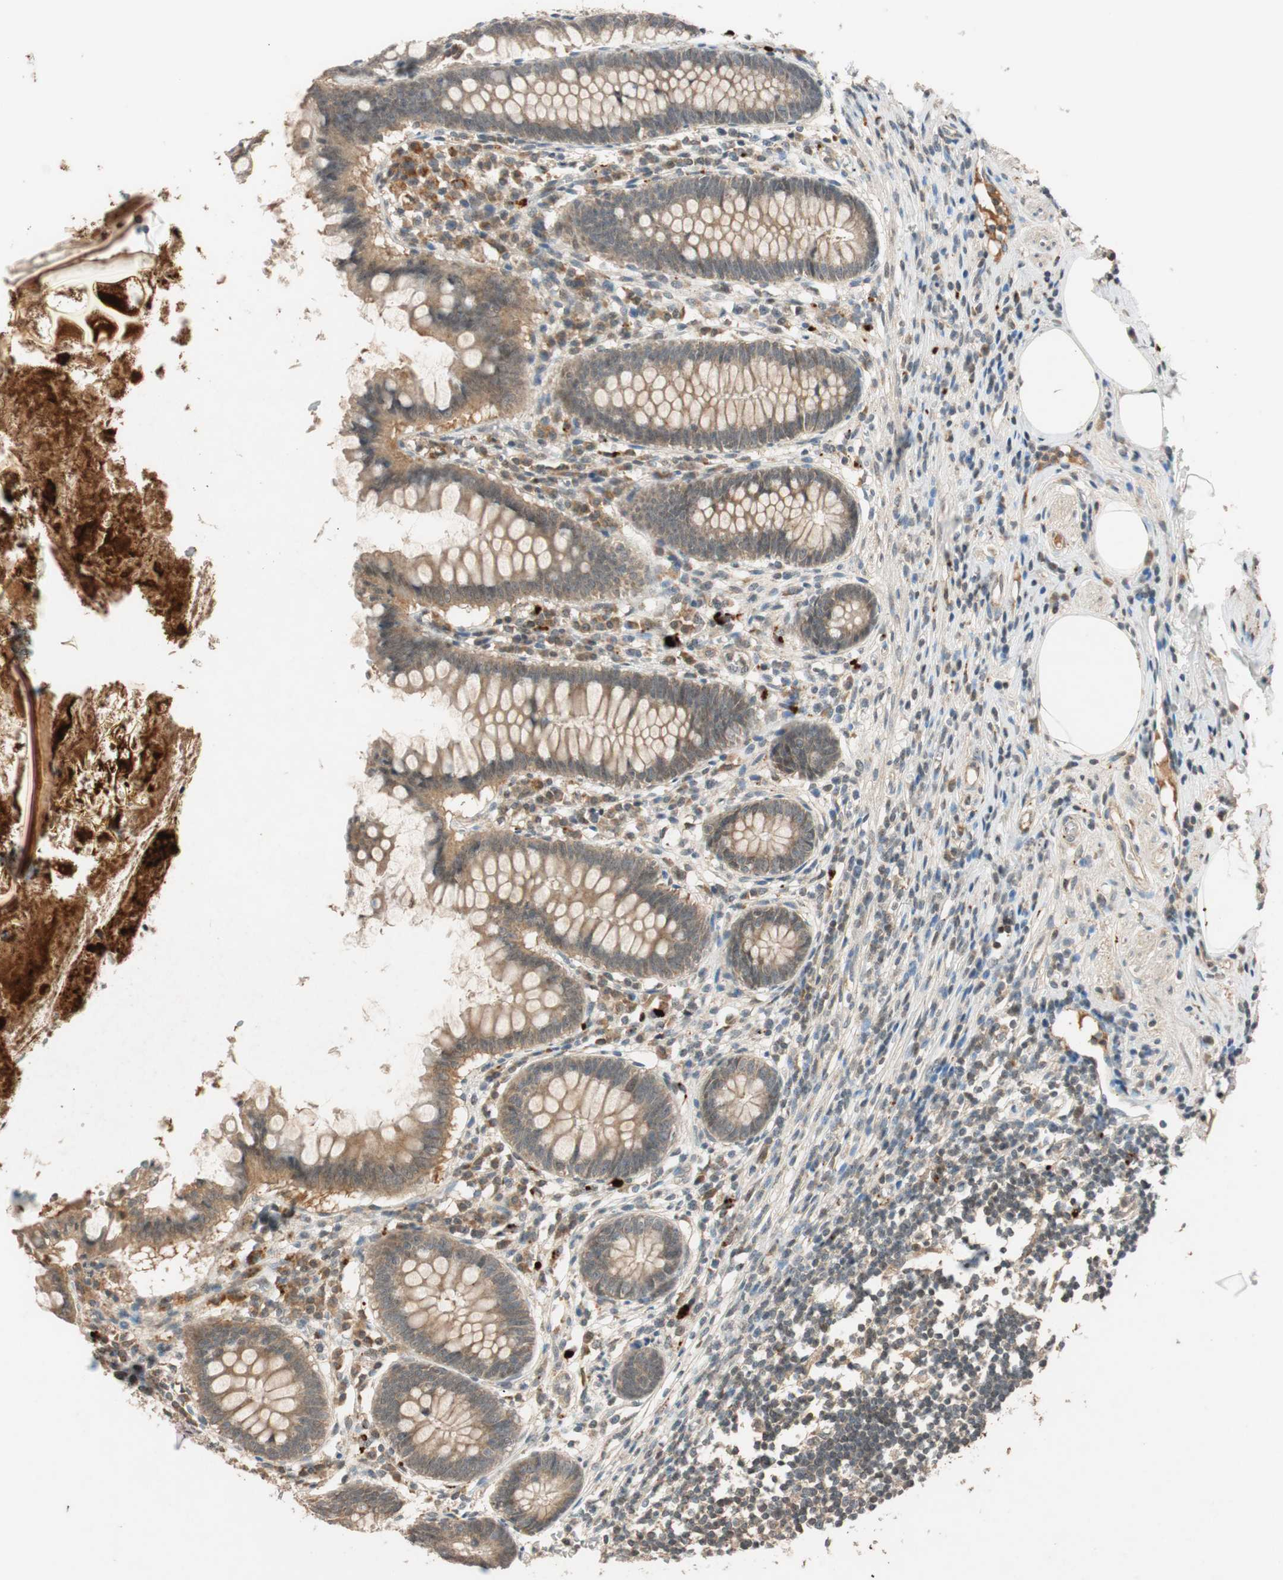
{"staining": {"intensity": "moderate", "quantity": ">75%", "location": "cytoplasmic/membranous"}, "tissue": "appendix", "cell_type": "Glandular cells", "image_type": "normal", "snomed": [{"axis": "morphology", "description": "Normal tissue, NOS"}, {"axis": "topography", "description": "Appendix"}], "caption": "DAB immunohistochemical staining of normal appendix demonstrates moderate cytoplasmic/membranous protein staining in about >75% of glandular cells.", "gene": "GLB1", "patient": {"sex": "female", "age": 50}}